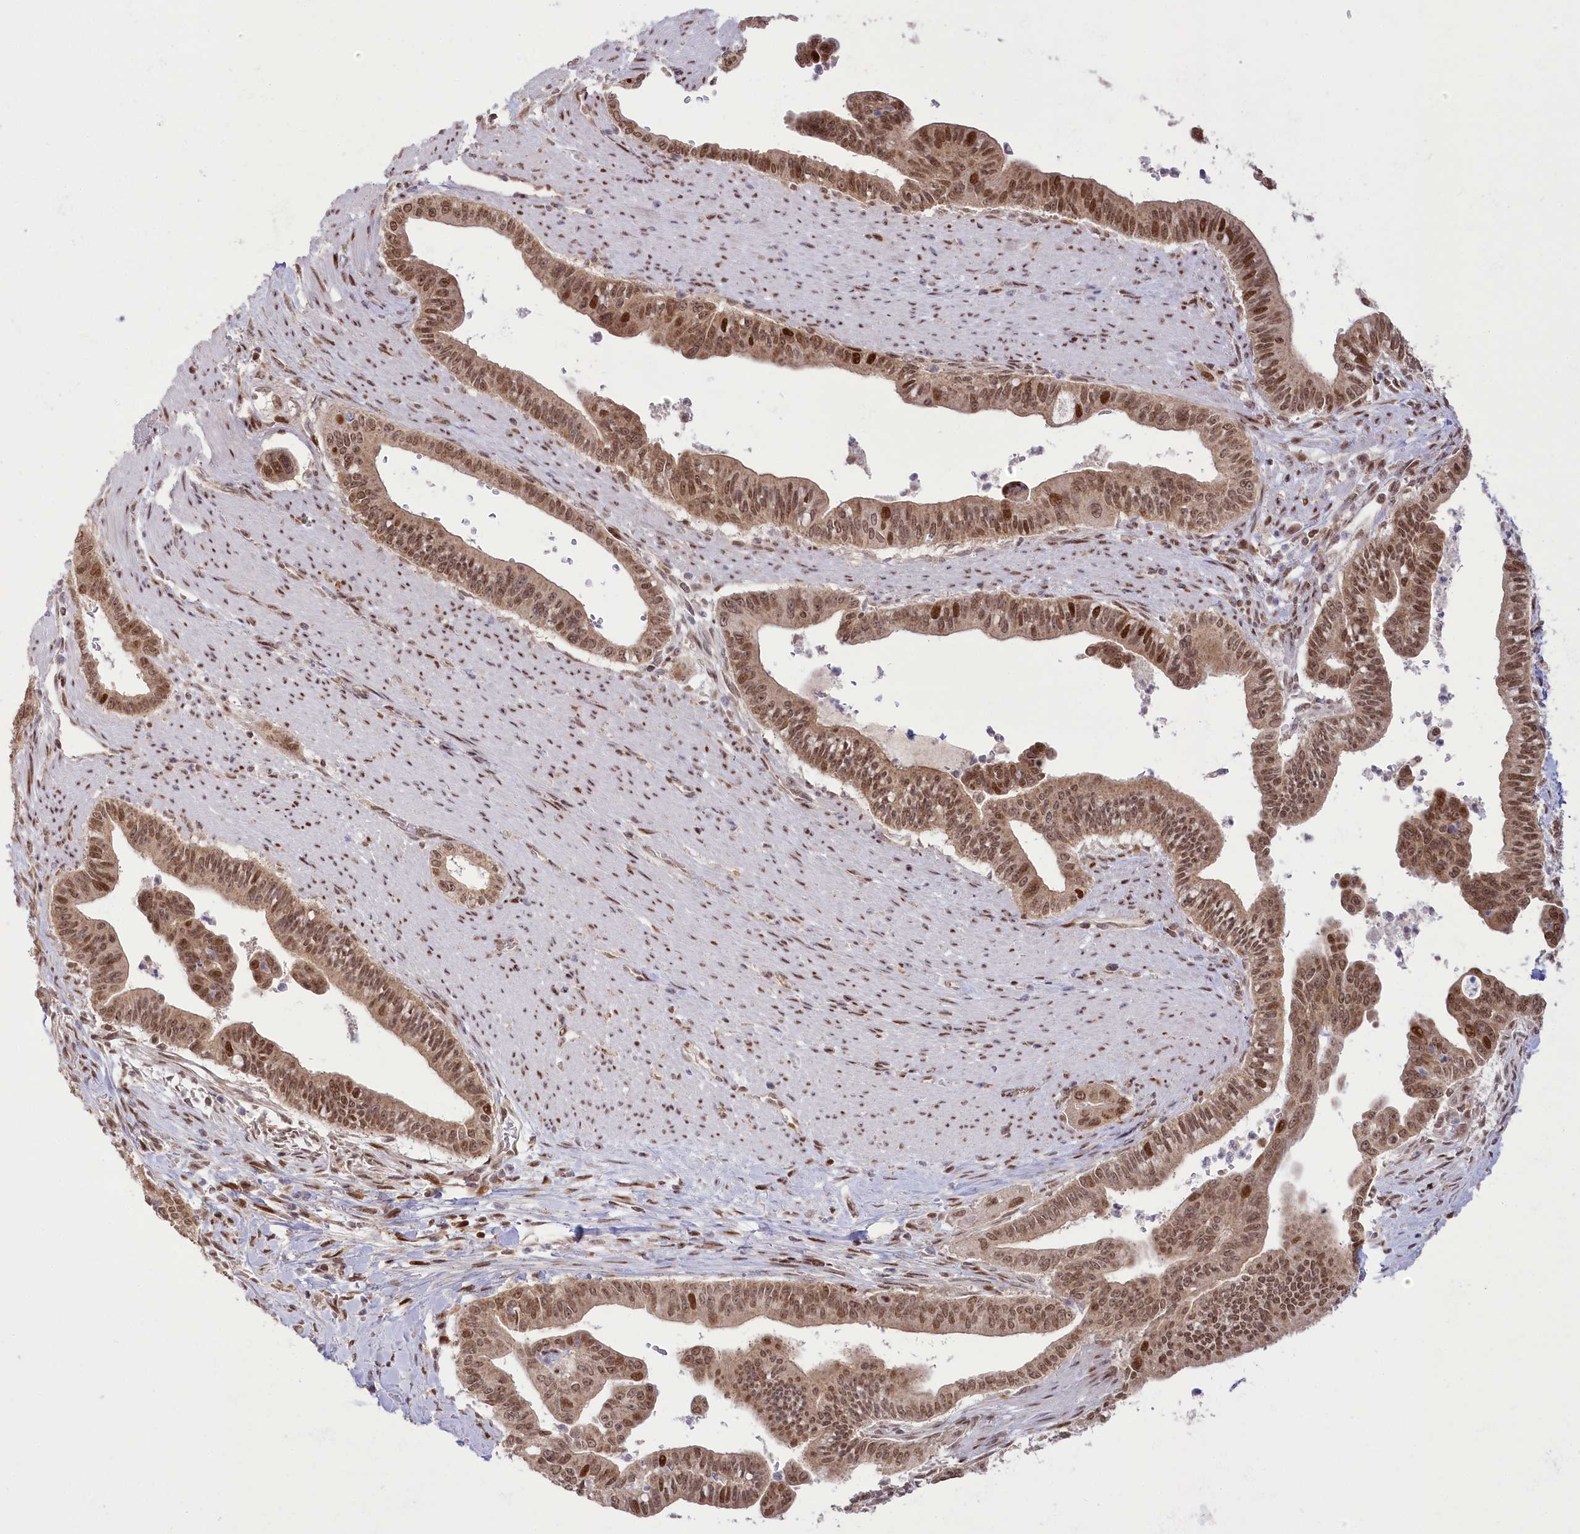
{"staining": {"intensity": "moderate", "quantity": ">75%", "location": "cytoplasmic/membranous,nuclear"}, "tissue": "pancreatic cancer", "cell_type": "Tumor cells", "image_type": "cancer", "snomed": [{"axis": "morphology", "description": "Adenocarcinoma, NOS"}, {"axis": "topography", "description": "Pancreas"}], "caption": "The immunohistochemical stain highlights moderate cytoplasmic/membranous and nuclear positivity in tumor cells of pancreatic adenocarcinoma tissue. (DAB IHC, brown staining for protein, blue staining for nuclei).", "gene": "PYURF", "patient": {"sex": "male", "age": 70}}